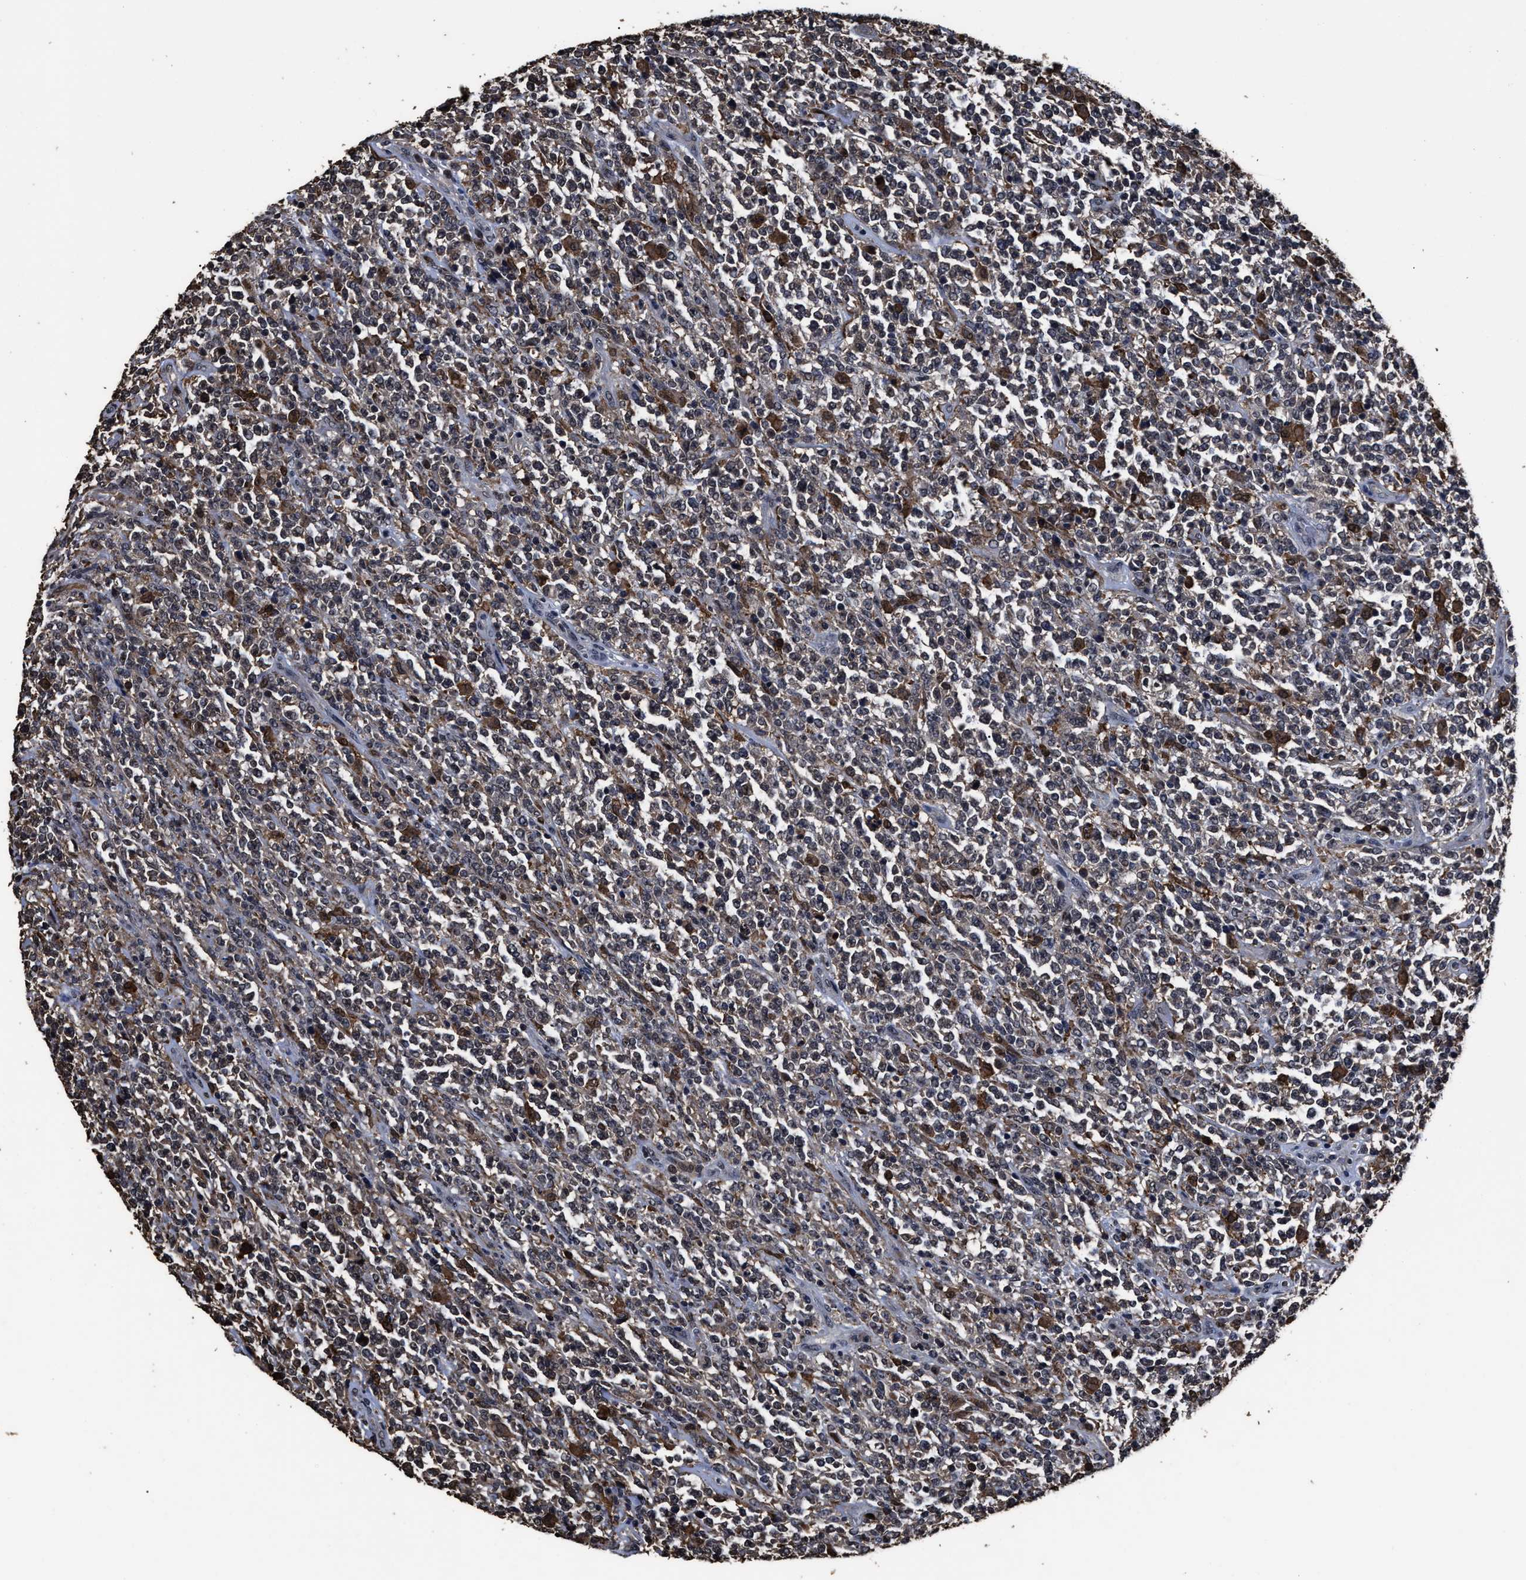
{"staining": {"intensity": "moderate", "quantity": "25%-75%", "location": "cytoplasmic/membranous"}, "tissue": "lymphoma", "cell_type": "Tumor cells", "image_type": "cancer", "snomed": [{"axis": "morphology", "description": "Malignant lymphoma, non-Hodgkin's type, High grade"}, {"axis": "topography", "description": "Soft tissue"}], "caption": "Malignant lymphoma, non-Hodgkin's type (high-grade) stained with a brown dye reveals moderate cytoplasmic/membranous positive positivity in approximately 25%-75% of tumor cells.", "gene": "RSBN1L", "patient": {"sex": "male", "age": 18}}